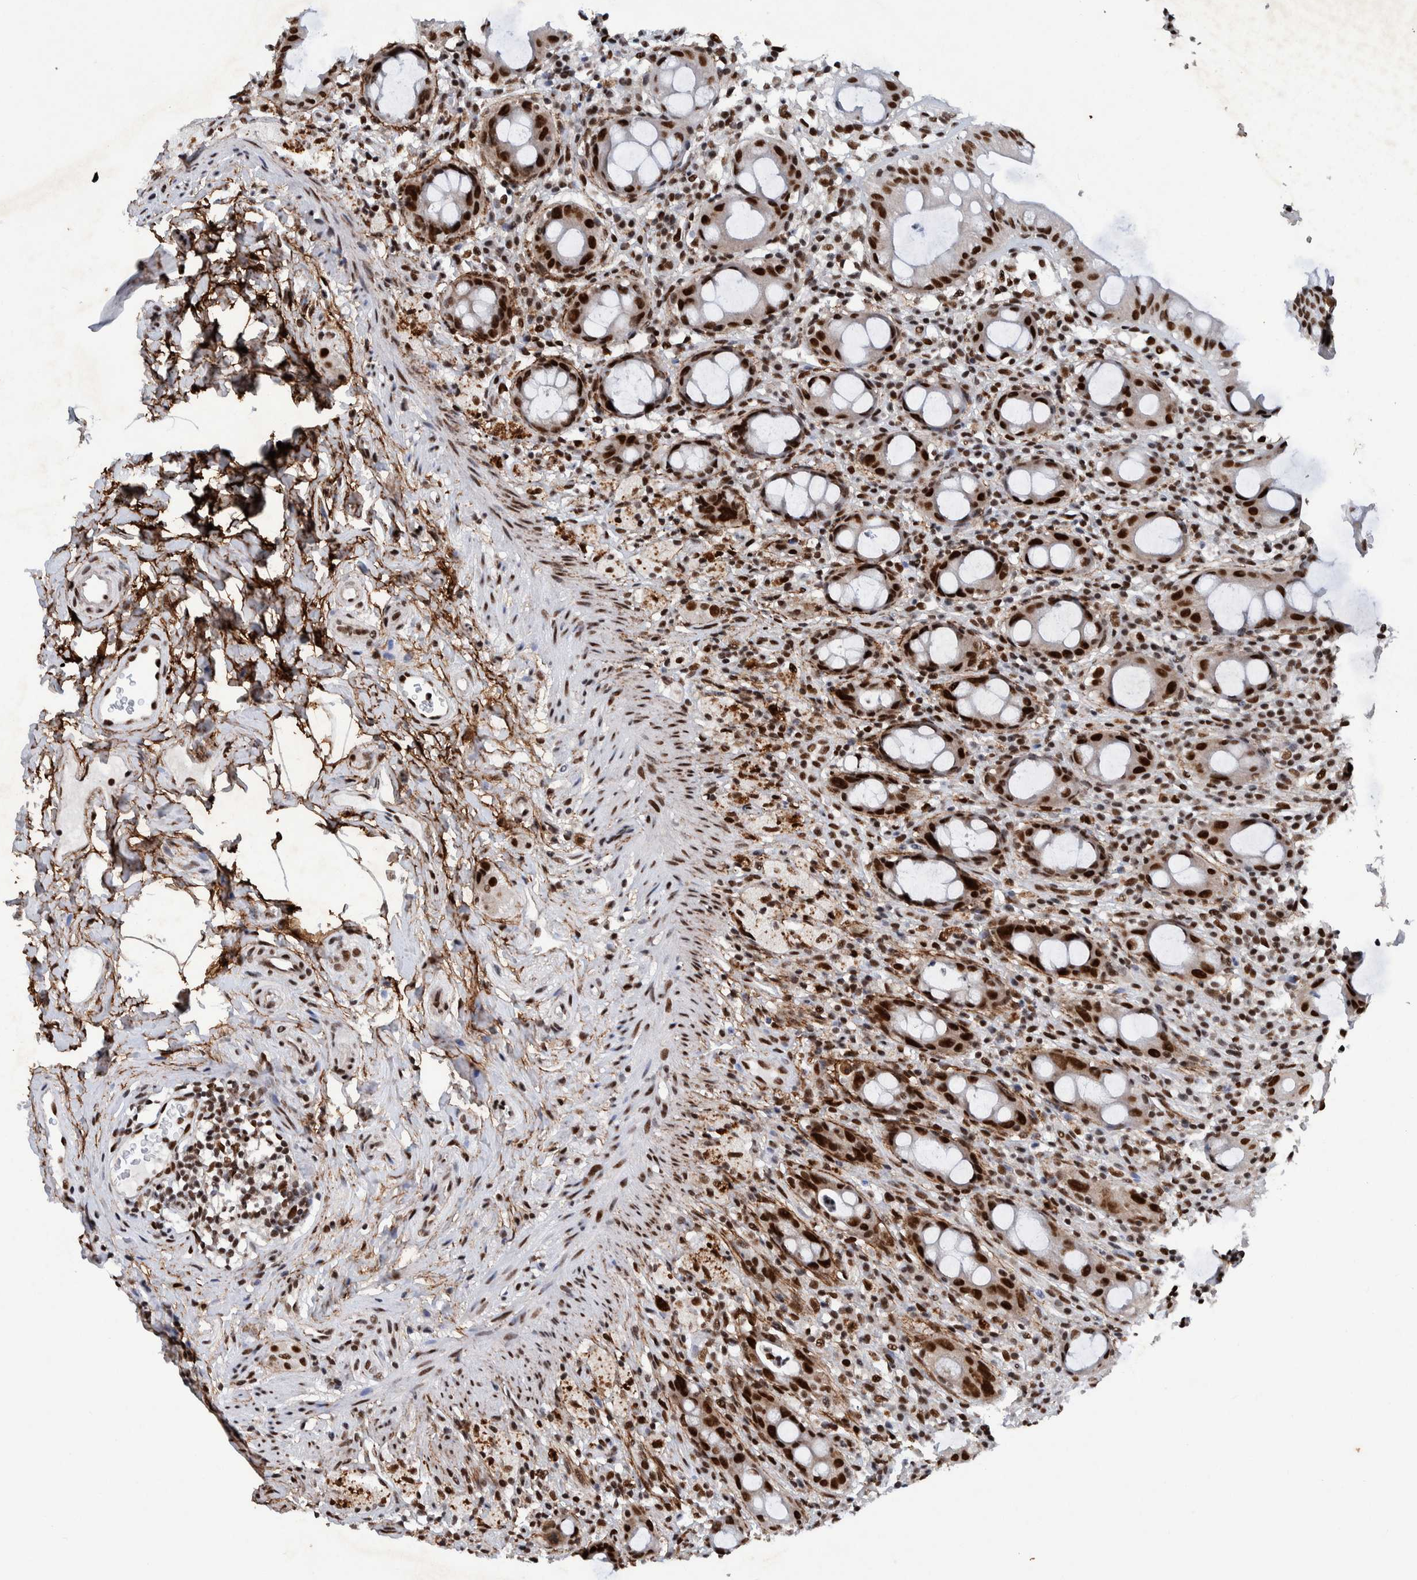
{"staining": {"intensity": "strong", "quantity": ">75%", "location": "nuclear"}, "tissue": "rectum", "cell_type": "Glandular cells", "image_type": "normal", "snomed": [{"axis": "morphology", "description": "Normal tissue, NOS"}, {"axis": "topography", "description": "Rectum"}], "caption": "The histopathology image reveals staining of benign rectum, revealing strong nuclear protein expression (brown color) within glandular cells. (DAB (3,3'-diaminobenzidine) IHC with brightfield microscopy, high magnification).", "gene": "TAF10", "patient": {"sex": "male", "age": 44}}